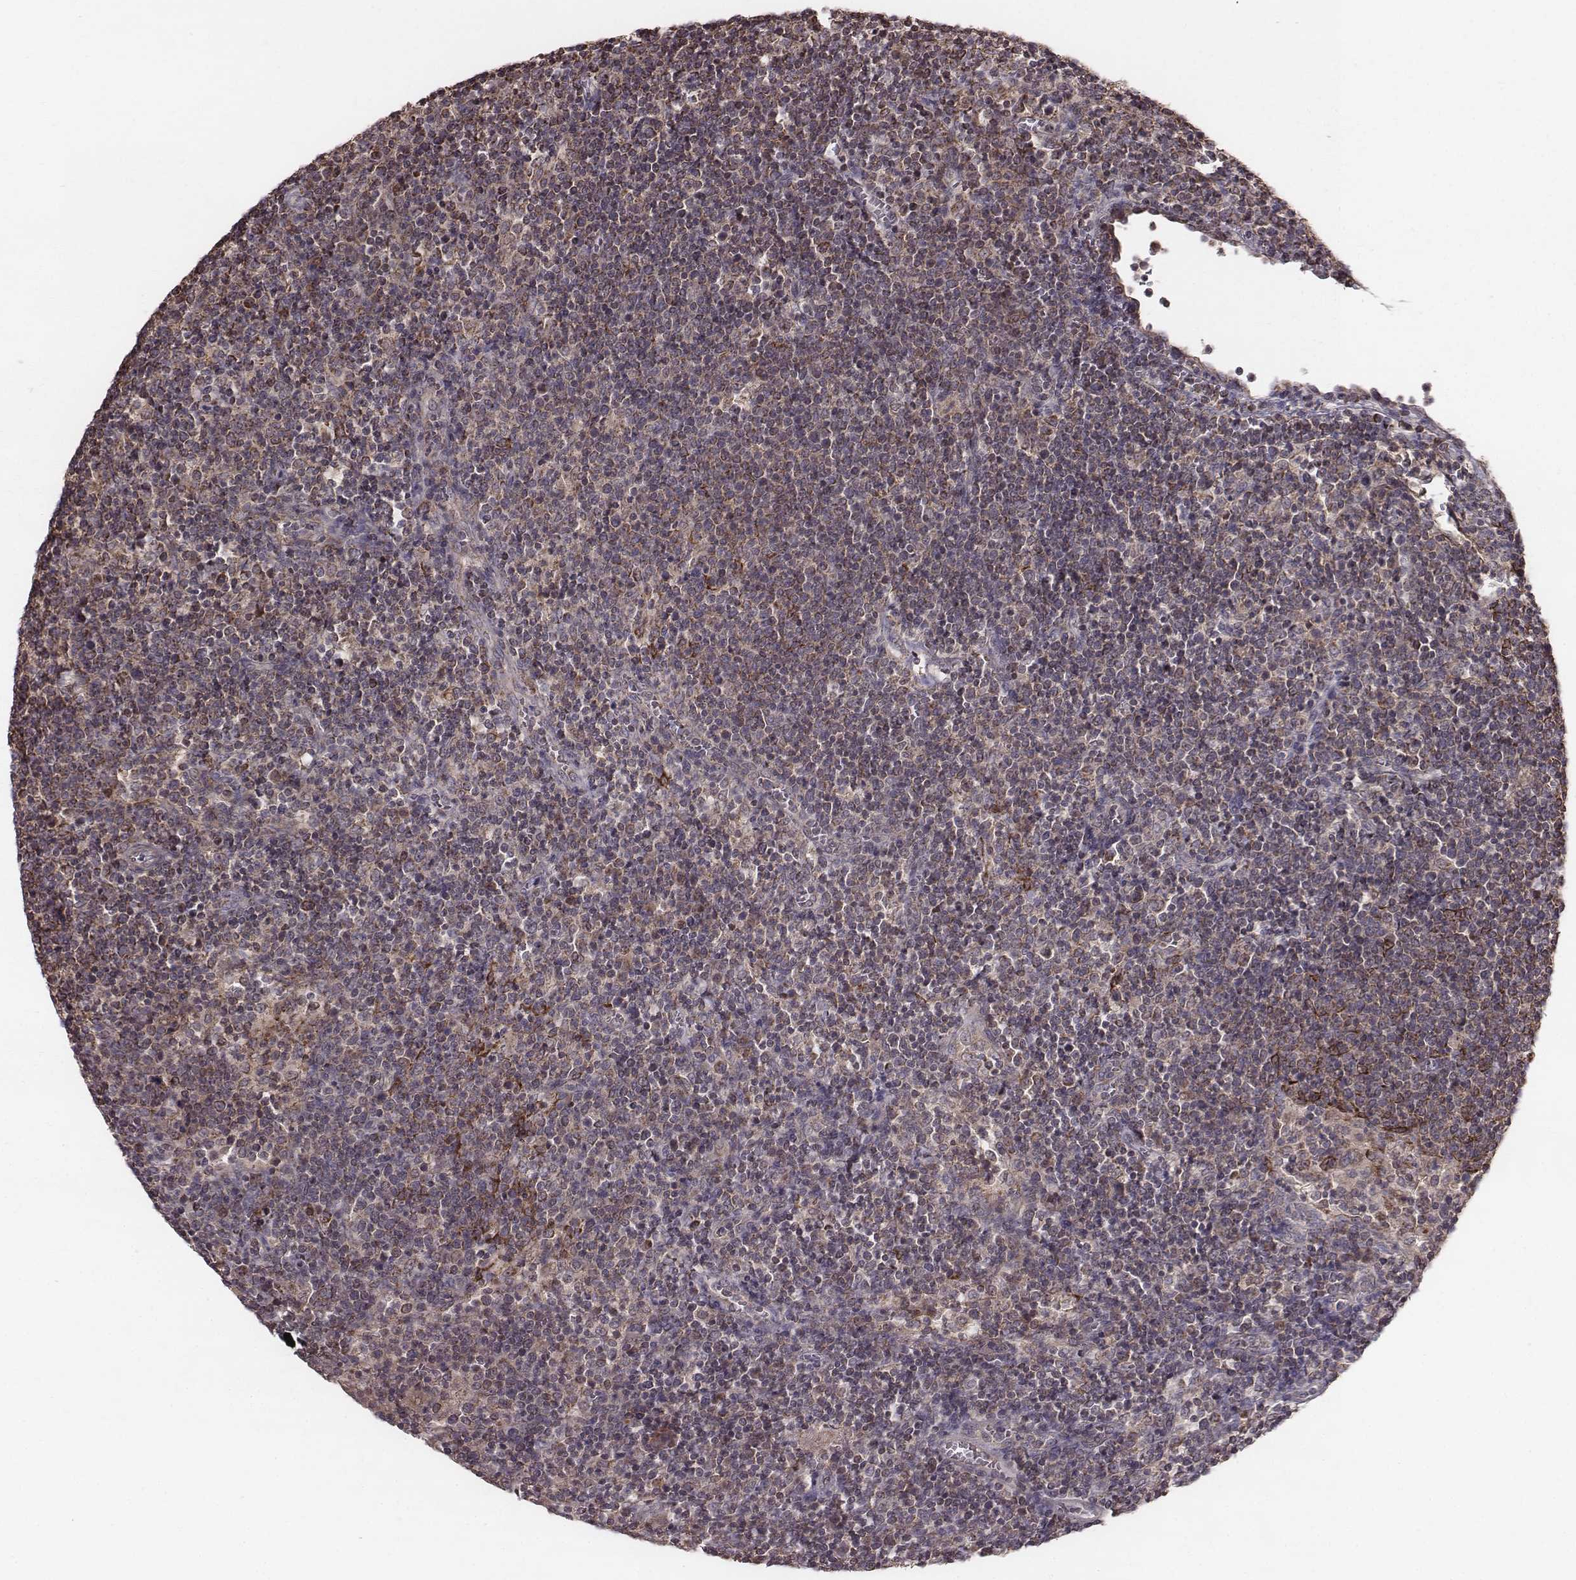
{"staining": {"intensity": "moderate", "quantity": ">75%", "location": "cytoplasmic/membranous"}, "tissue": "lymphoma", "cell_type": "Tumor cells", "image_type": "cancer", "snomed": [{"axis": "morphology", "description": "Malignant lymphoma, non-Hodgkin's type, High grade"}, {"axis": "topography", "description": "Lymph node"}], "caption": "High-magnification brightfield microscopy of high-grade malignant lymphoma, non-Hodgkin's type stained with DAB (brown) and counterstained with hematoxylin (blue). tumor cells exhibit moderate cytoplasmic/membranous positivity is present in about>75% of cells.", "gene": "PDCD2L", "patient": {"sex": "male", "age": 61}}